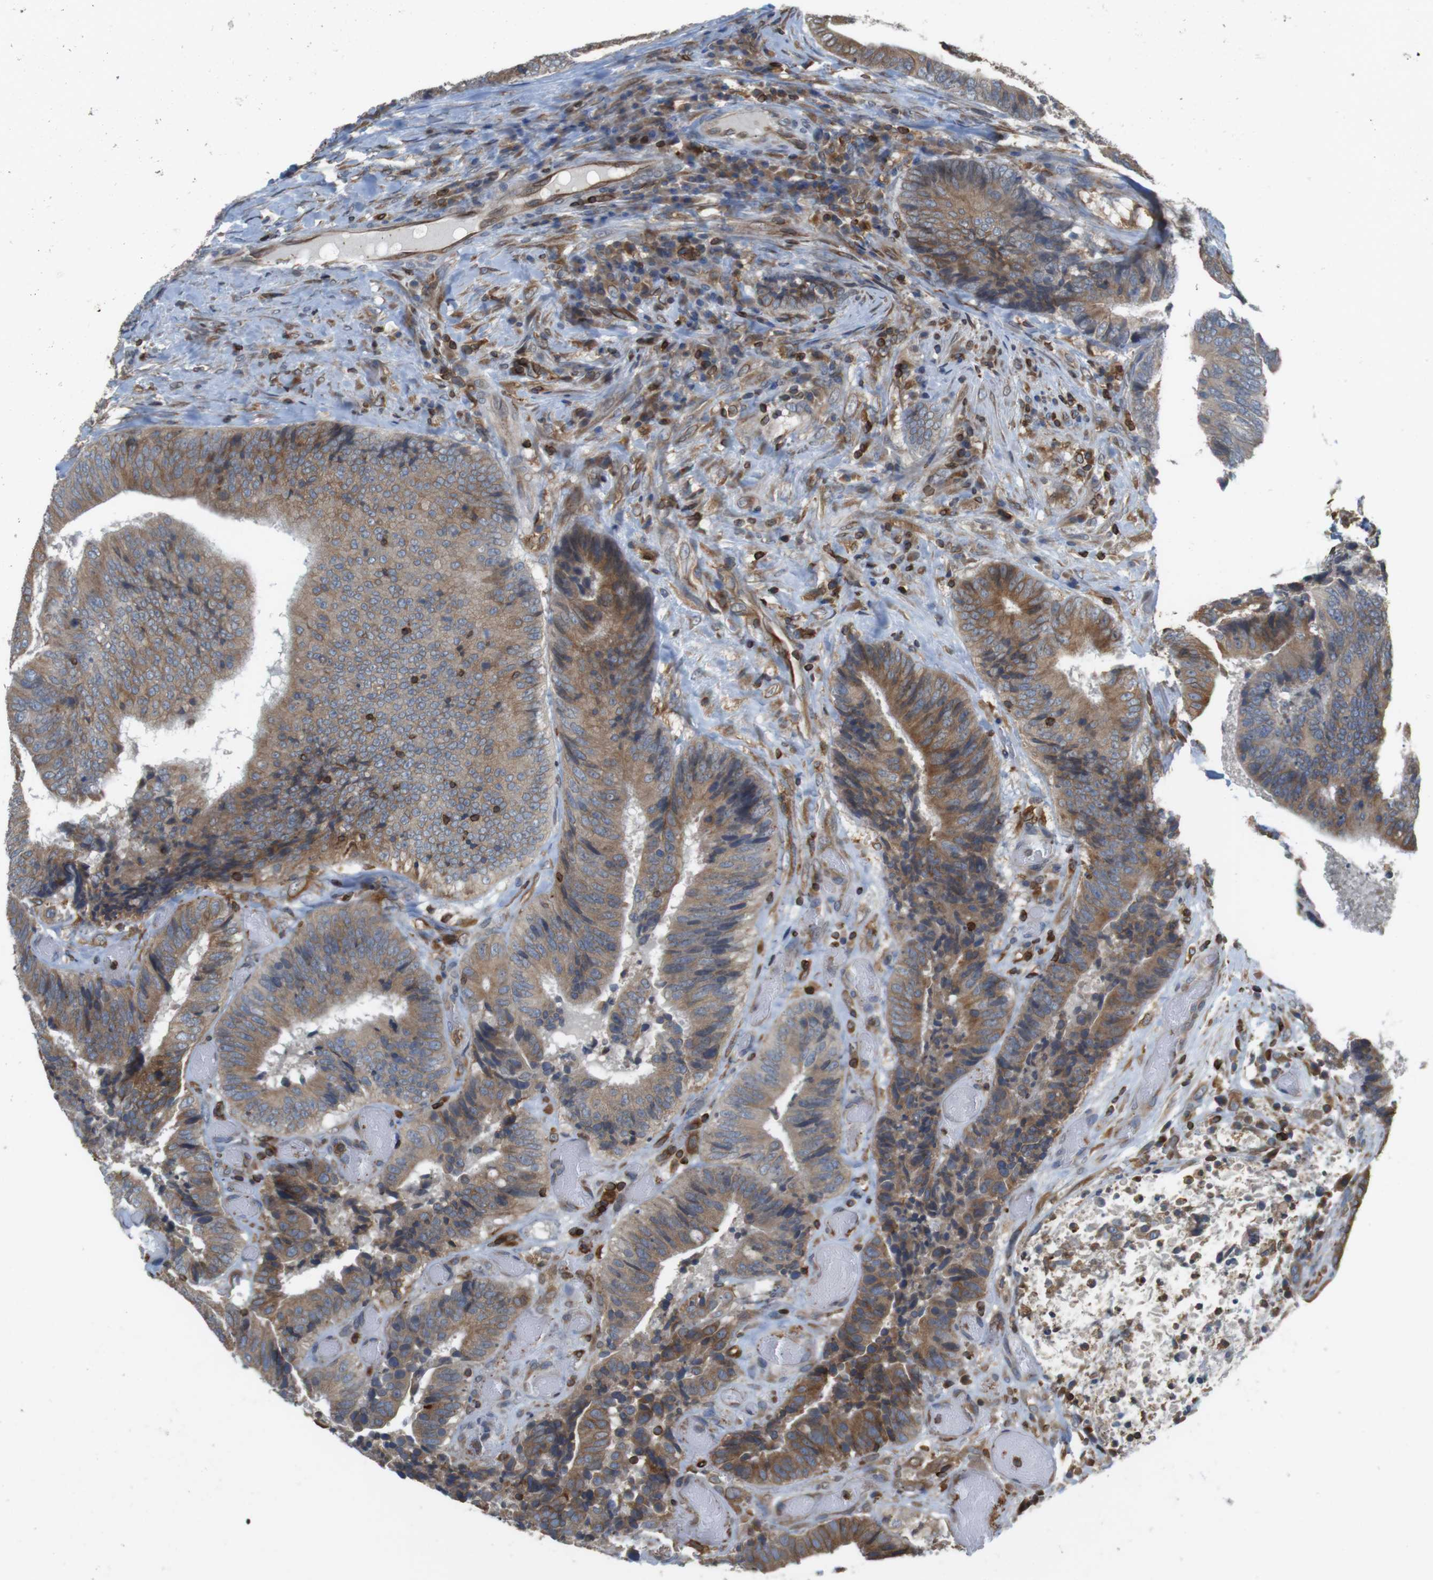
{"staining": {"intensity": "moderate", "quantity": ">75%", "location": "cytoplasmic/membranous"}, "tissue": "colorectal cancer", "cell_type": "Tumor cells", "image_type": "cancer", "snomed": [{"axis": "morphology", "description": "Adenocarcinoma, NOS"}, {"axis": "topography", "description": "Rectum"}], "caption": "Adenocarcinoma (colorectal) tissue reveals moderate cytoplasmic/membranous staining in approximately >75% of tumor cells, visualized by immunohistochemistry.", "gene": "ARL6IP5", "patient": {"sex": "male", "age": 72}}